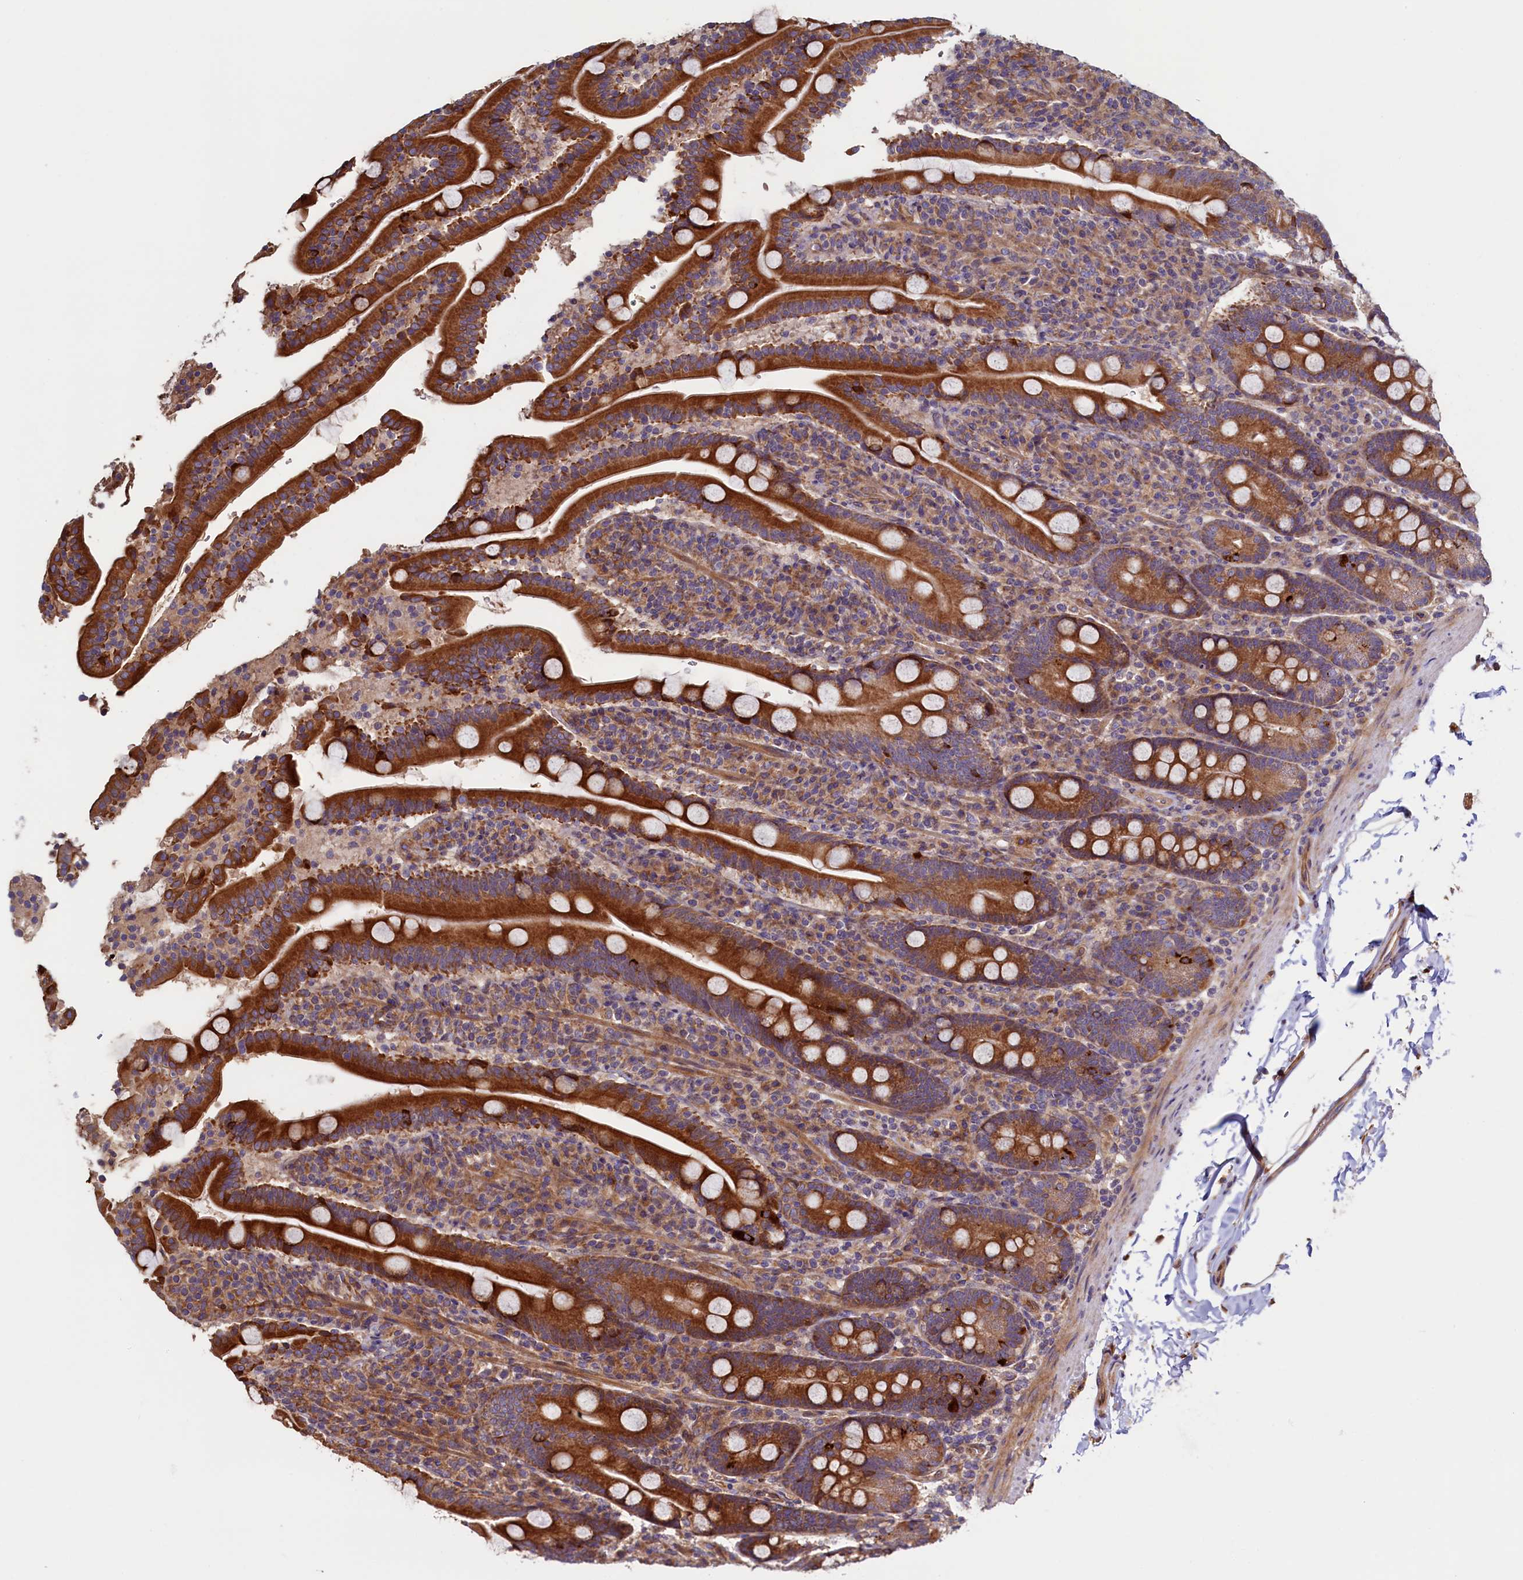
{"staining": {"intensity": "strong", "quantity": ">75%", "location": "cytoplasmic/membranous"}, "tissue": "duodenum", "cell_type": "Glandular cells", "image_type": "normal", "snomed": [{"axis": "morphology", "description": "Normal tissue, NOS"}, {"axis": "topography", "description": "Duodenum"}], "caption": "High-power microscopy captured an IHC image of benign duodenum, revealing strong cytoplasmic/membranous positivity in about >75% of glandular cells.", "gene": "ATXN2L", "patient": {"sex": "male", "age": 35}}